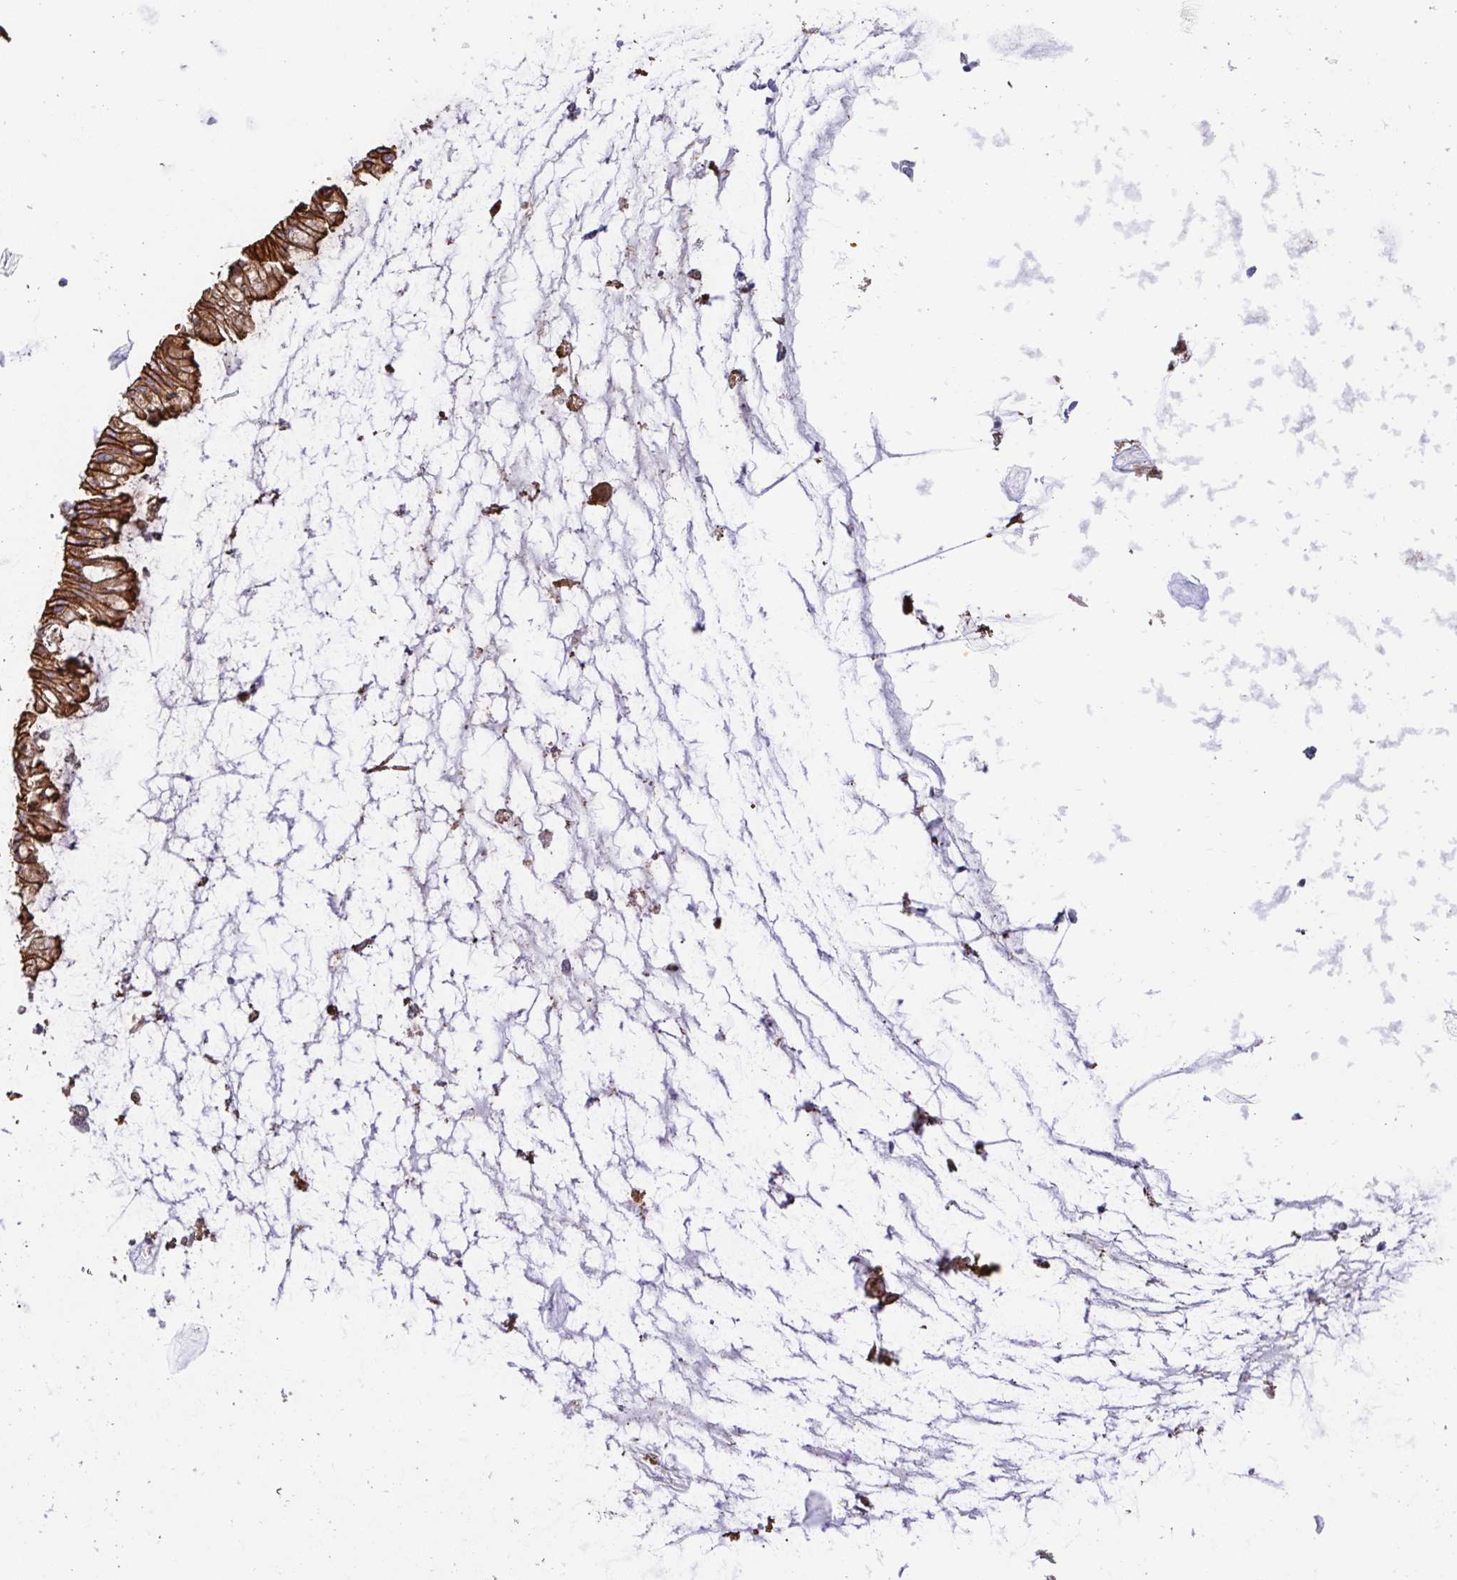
{"staining": {"intensity": "strong", "quantity": ">75%", "location": "cytoplasmic/membranous"}, "tissue": "ovarian cancer", "cell_type": "Tumor cells", "image_type": "cancer", "snomed": [{"axis": "morphology", "description": "Cystadenocarcinoma, mucinous, NOS"}, {"axis": "topography", "description": "Ovary"}], "caption": "Immunohistochemistry (IHC) (DAB (3,3'-diaminobenzidine)) staining of human ovarian cancer demonstrates strong cytoplasmic/membranous protein staining in about >75% of tumor cells.", "gene": "ANXA2", "patient": {"sex": "female", "age": 73}}